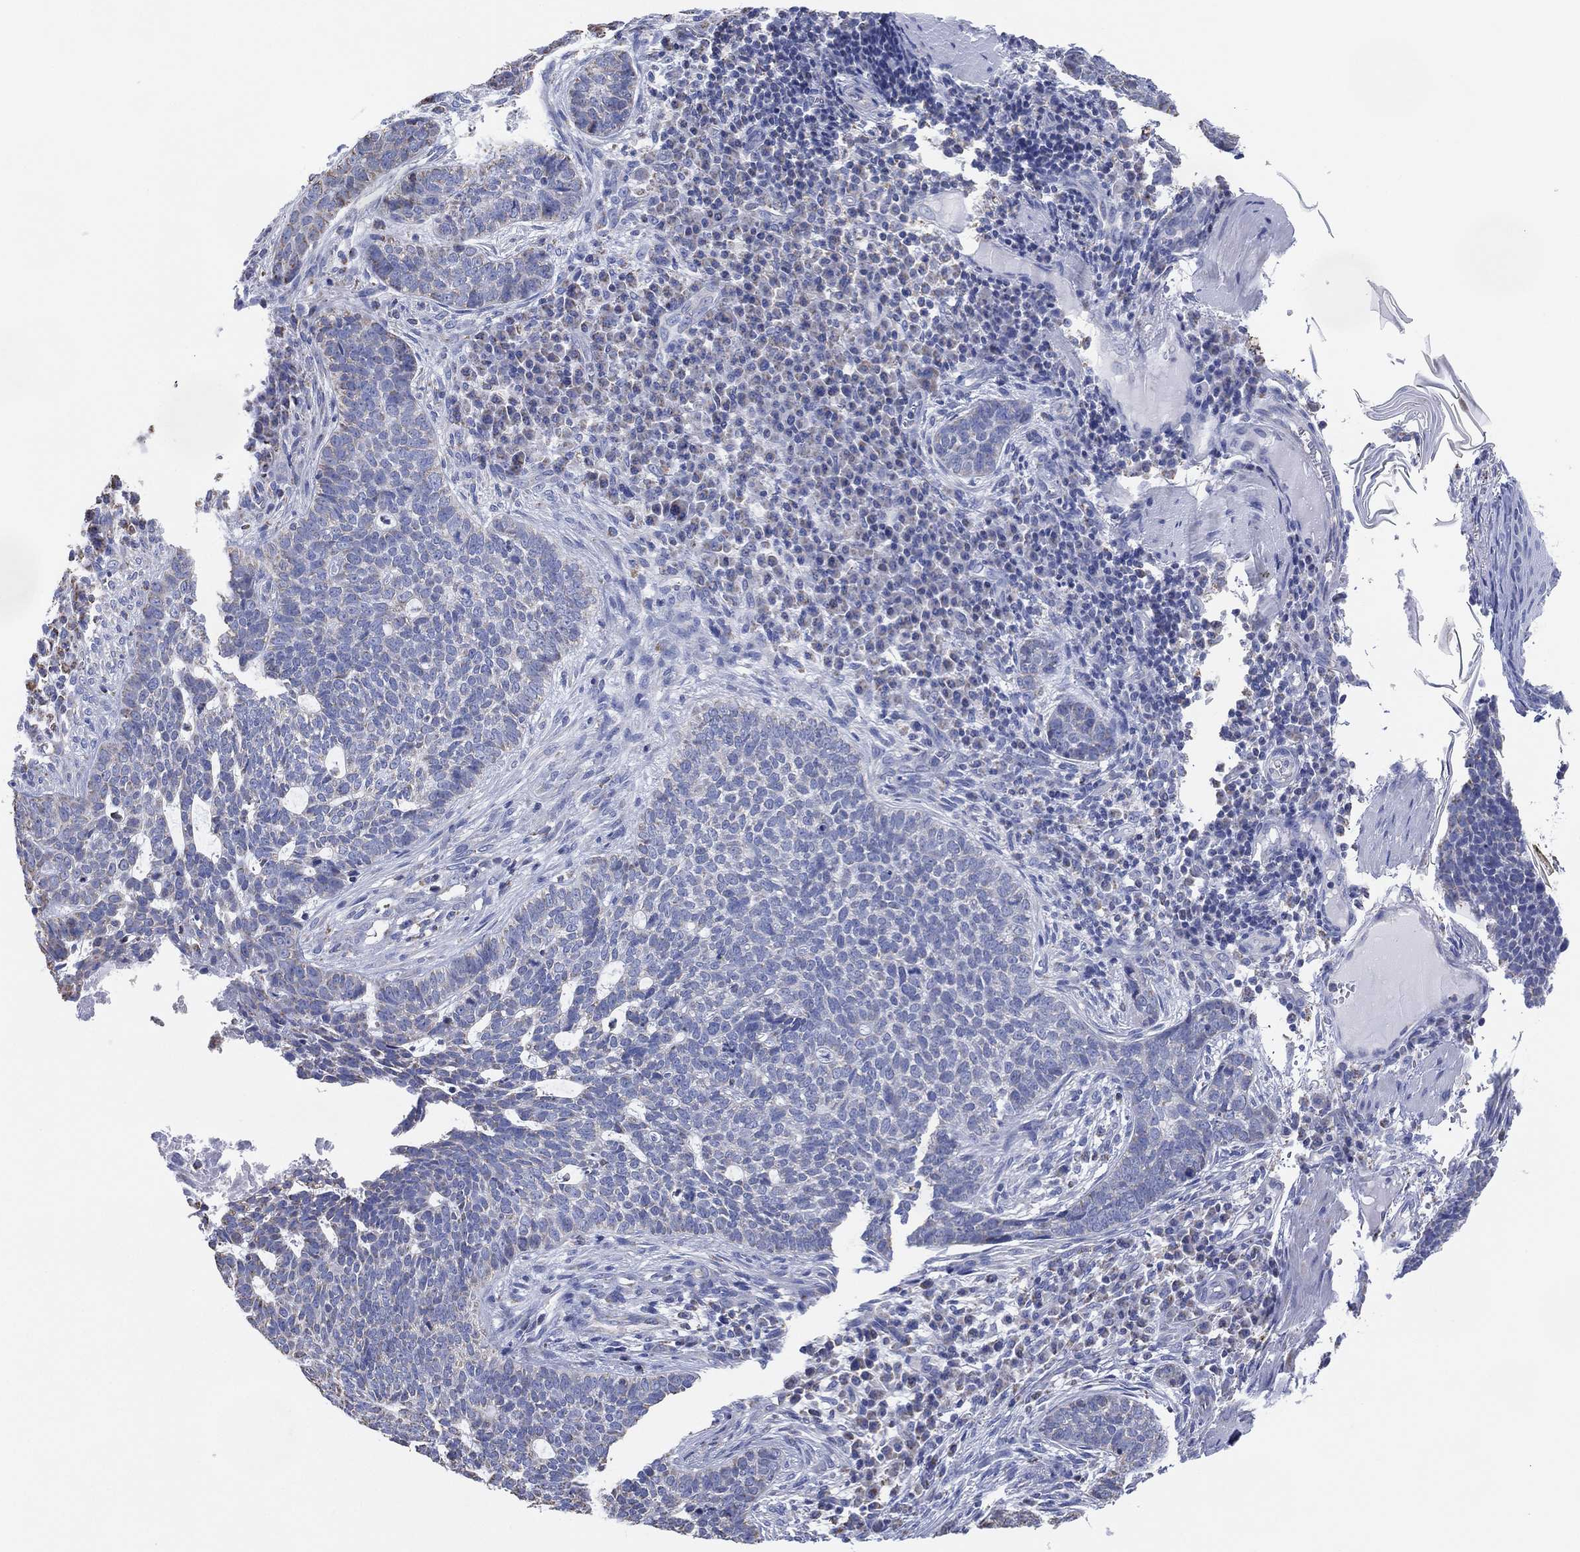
{"staining": {"intensity": "negative", "quantity": "none", "location": "none"}, "tissue": "skin cancer", "cell_type": "Tumor cells", "image_type": "cancer", "snomed": [{"axis": "morphology", "description": "Basal cell carcinoma"}, {"axis": "topography", "description": "Skin"}], "caption": "There is no significant expression in tumor cells of skin cancer.", "gene": "CFTR", "patient": {"sex": "female", "age": 69}}